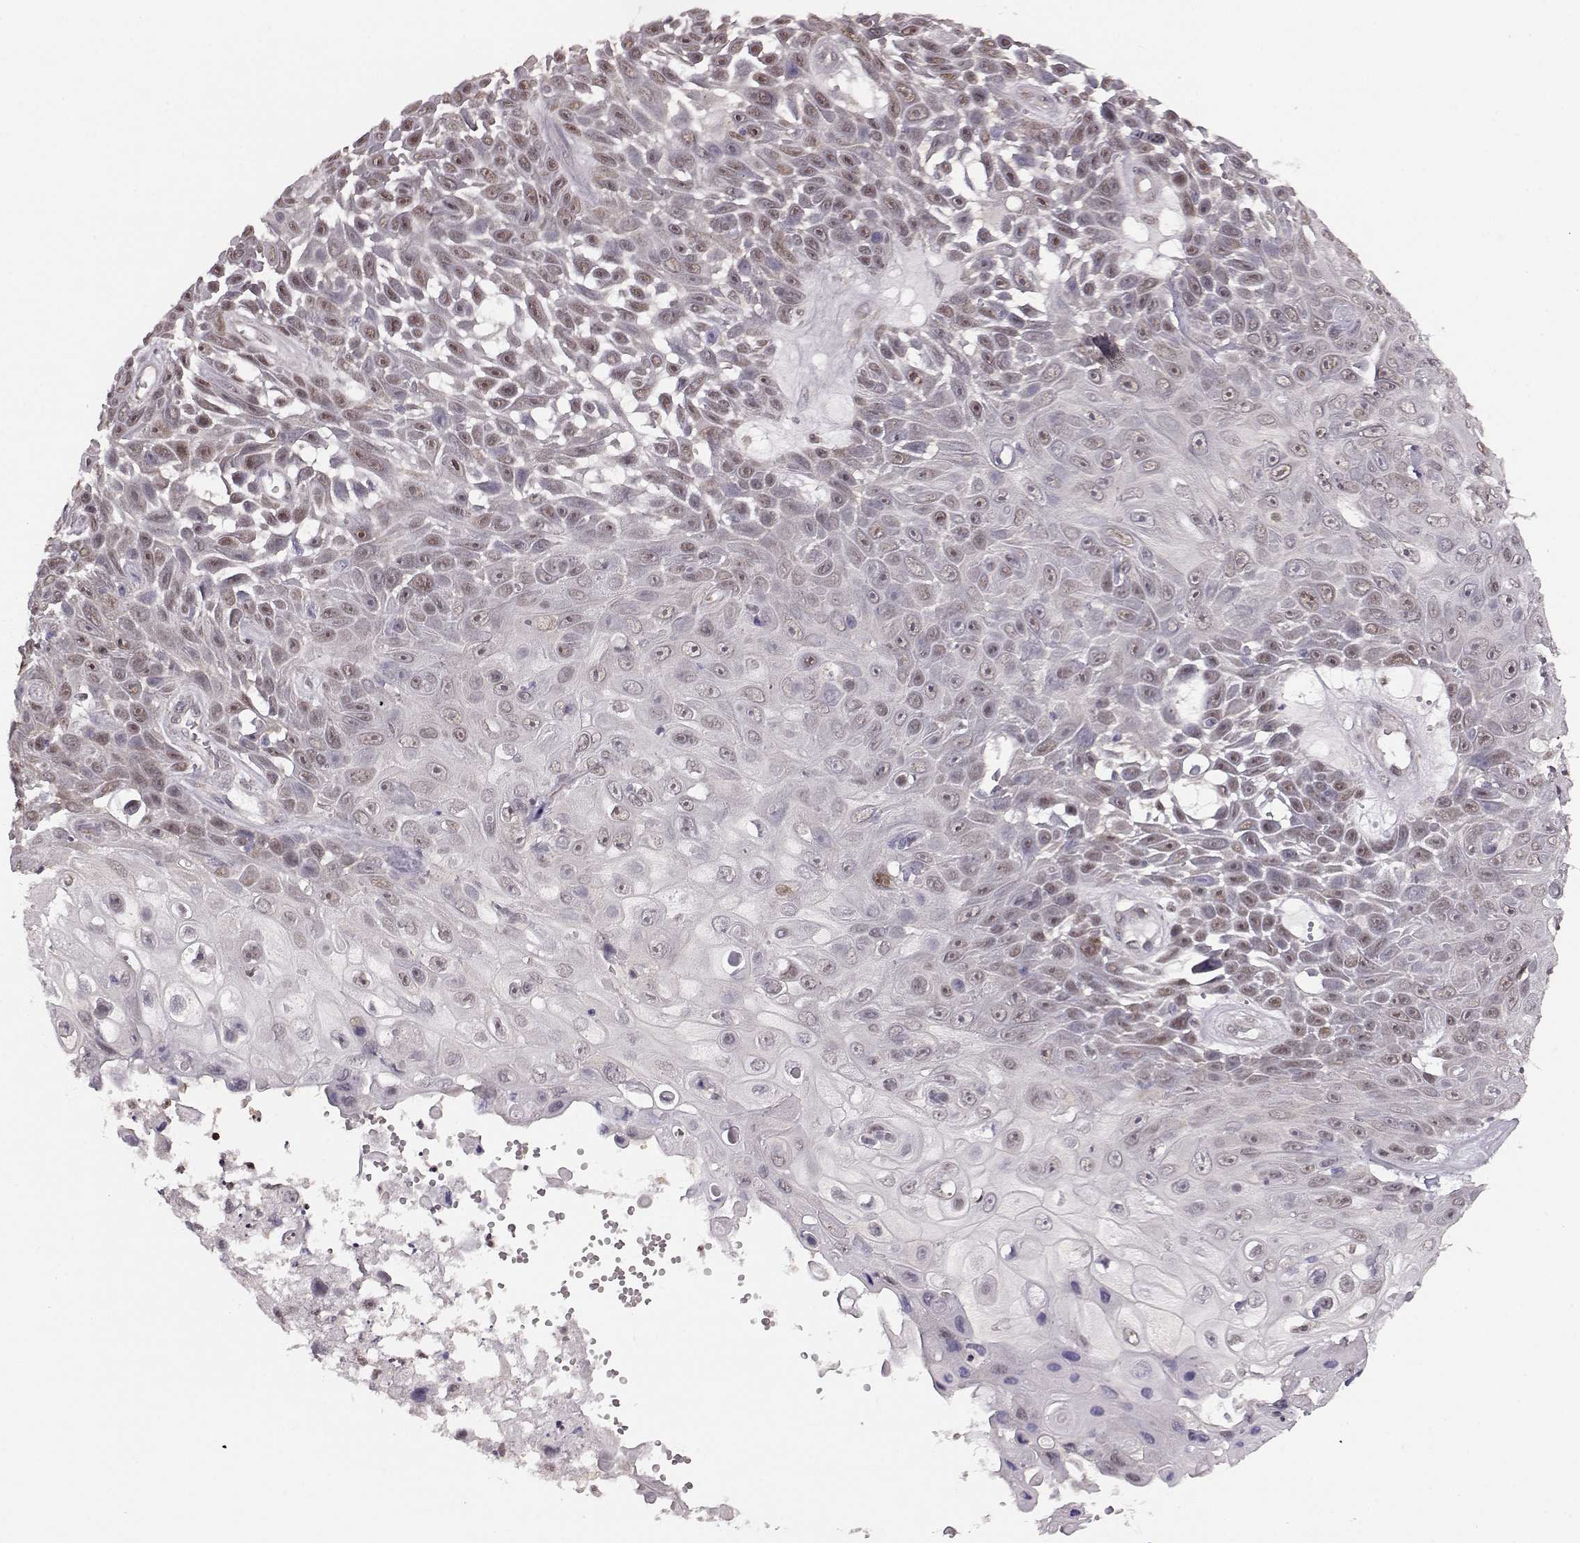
{"staining": {"intensity": "weak", "quantity": "25%-75%", "location": "nuclear"}, "tissue": "skin cancer", "cell_type": "Tumor cells", "image_type": "cancer", "snomed": [{"axis": "morphology", "description": "Squamous cell carcinoma, NOS"}, {"axis": "topography", "description": "Skin"}], "caption": "Human skin cancer (squamous cell carcinoma) stained for a protein (brown) exhibits weak nuclear positive staining in about 25%-75% of tumor cells.", "gene": "KLF6", "patient": {"sex": "male", "age": 82}}